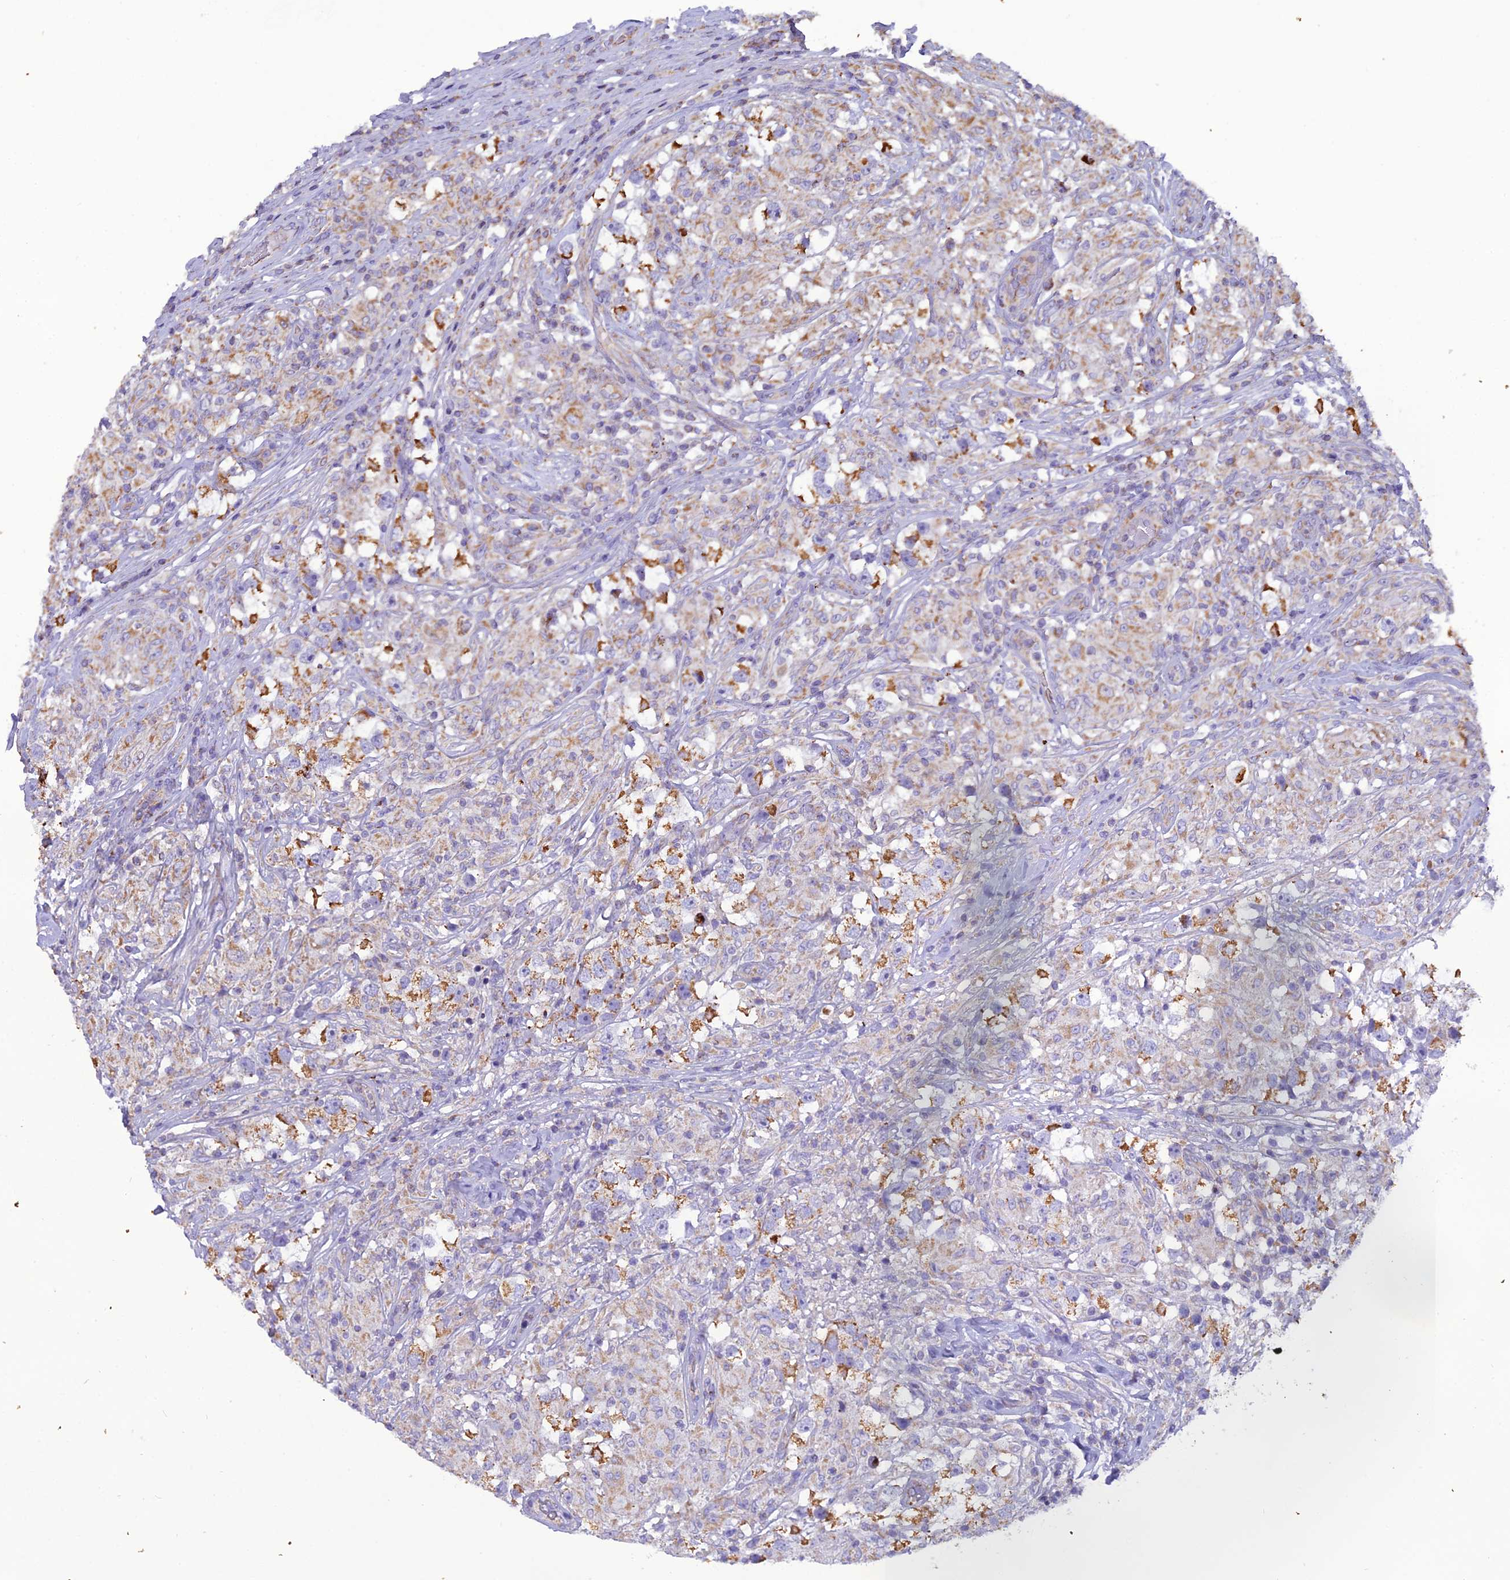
{"staining": {"intensity": "moderate", "quantity": "25%-75%", "location": "cytoplasmic/membranous"}, "tissue": "testis cancer", "cell_type": "Tumor cells", "image_type": "cancer", "snomed": [{"axis": "morphology", "description": "Seminoma, NOS"}, {"axis": "topography", "description": "Testis"}], "caption": "A brown stain labels moderate cytoplasmic/membranous positivity of a protein in seminoma (testis) tumor cells.", "gene": "GPD1", "patient": {"sex": "male", "age": 46}}